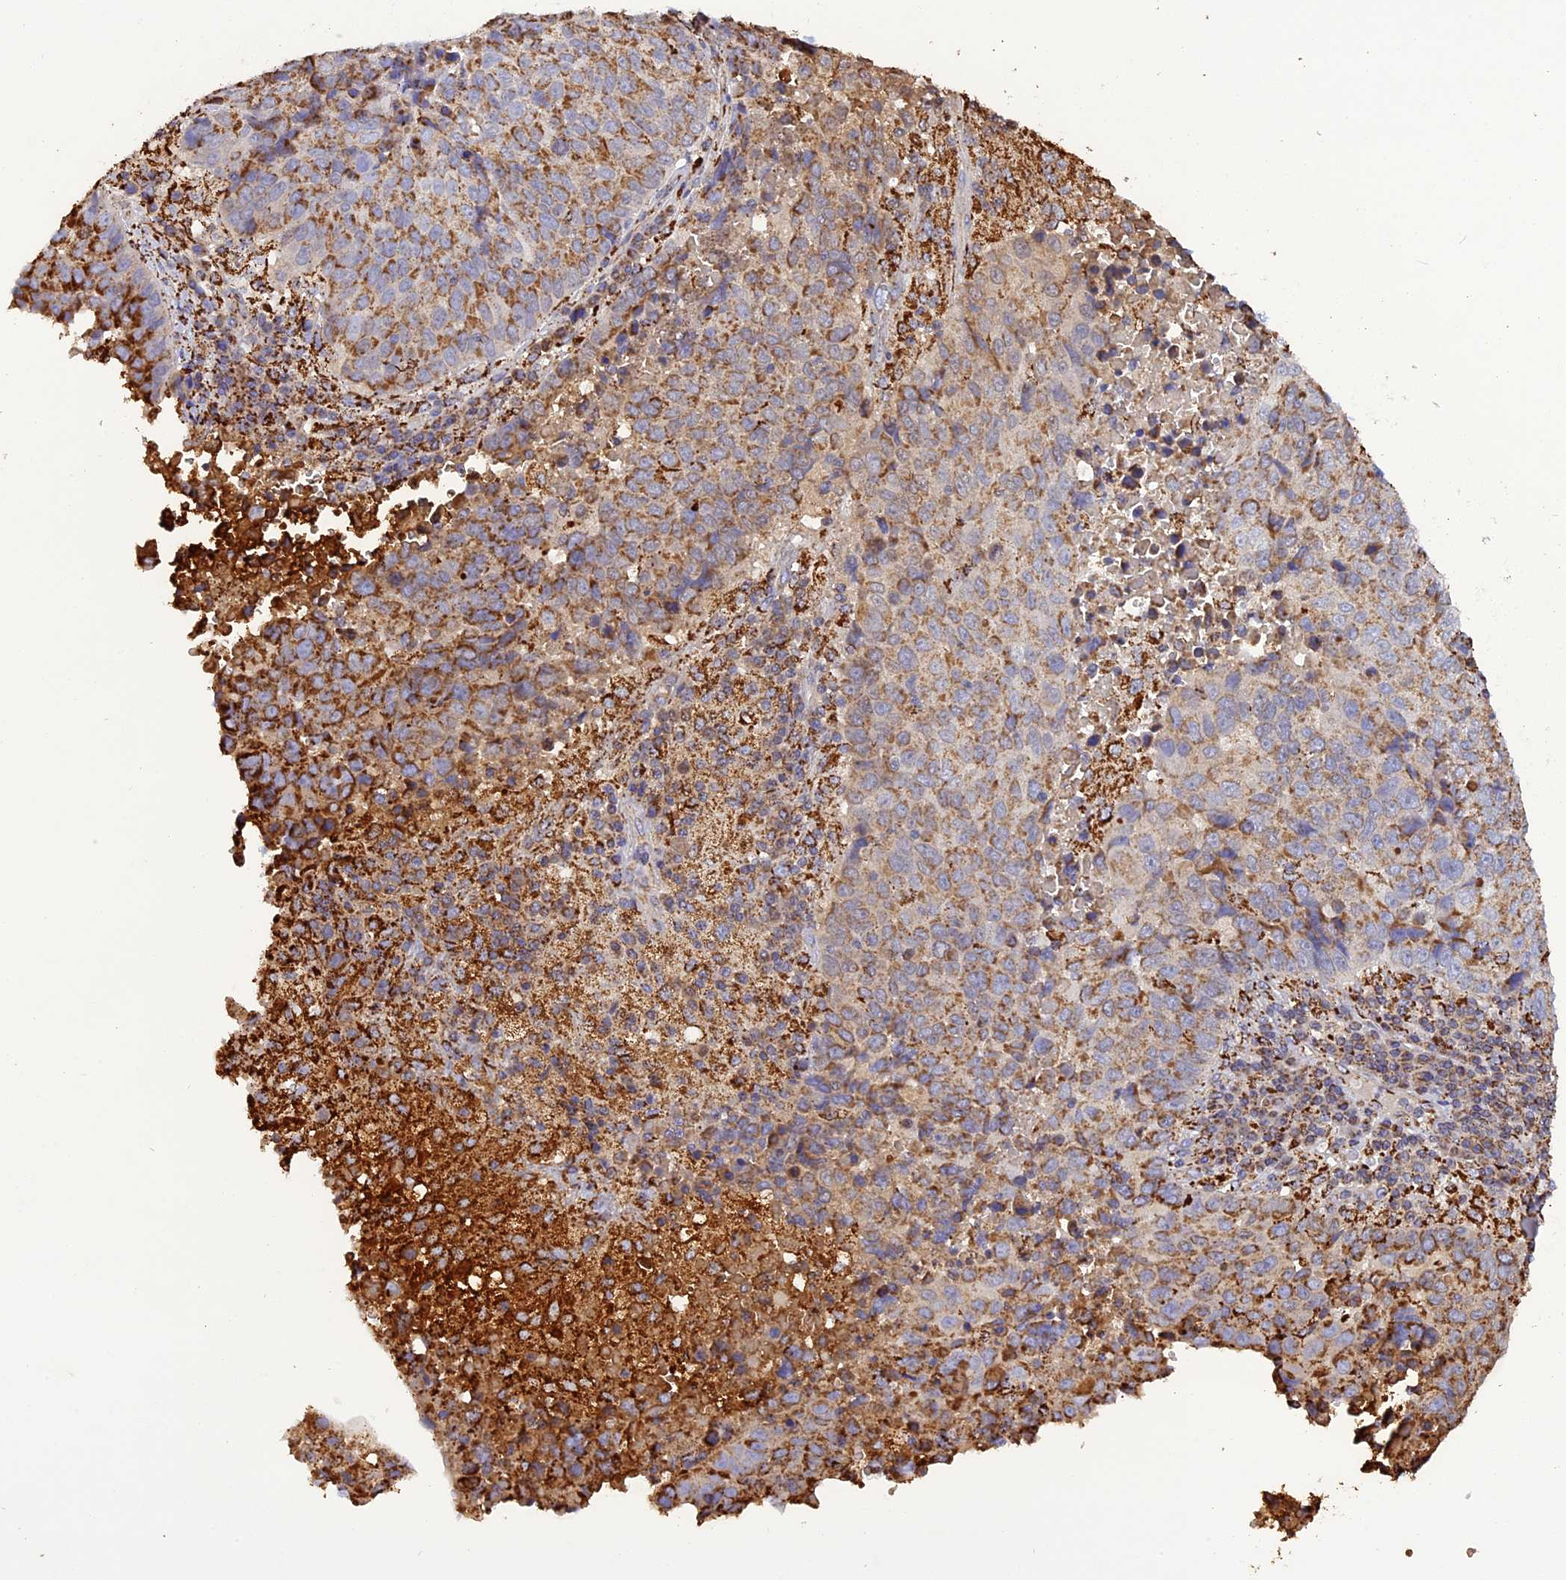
{"staining": {"intensity": "moderate", "quantity": "25%-75%", "location": "cytoplasmic/membranous"}, "tissue": "lung cancer", "cell_type": "Tumor cells", "image_type": "cancer", "snomed": [{"axis": "morphology", "description": "Squamous cell carcinoma, NOS"}, {"axis": "topography", "description": "Lung"}], "caption": "Protein expression analysis of lung squamous cell carcinoma reveals moderate cytoplasmic/membranous positivity in approximately 25%-75% of tumor cells.", "gene": "KCNG1", "patient": {"sex": "male", "age": 73}}